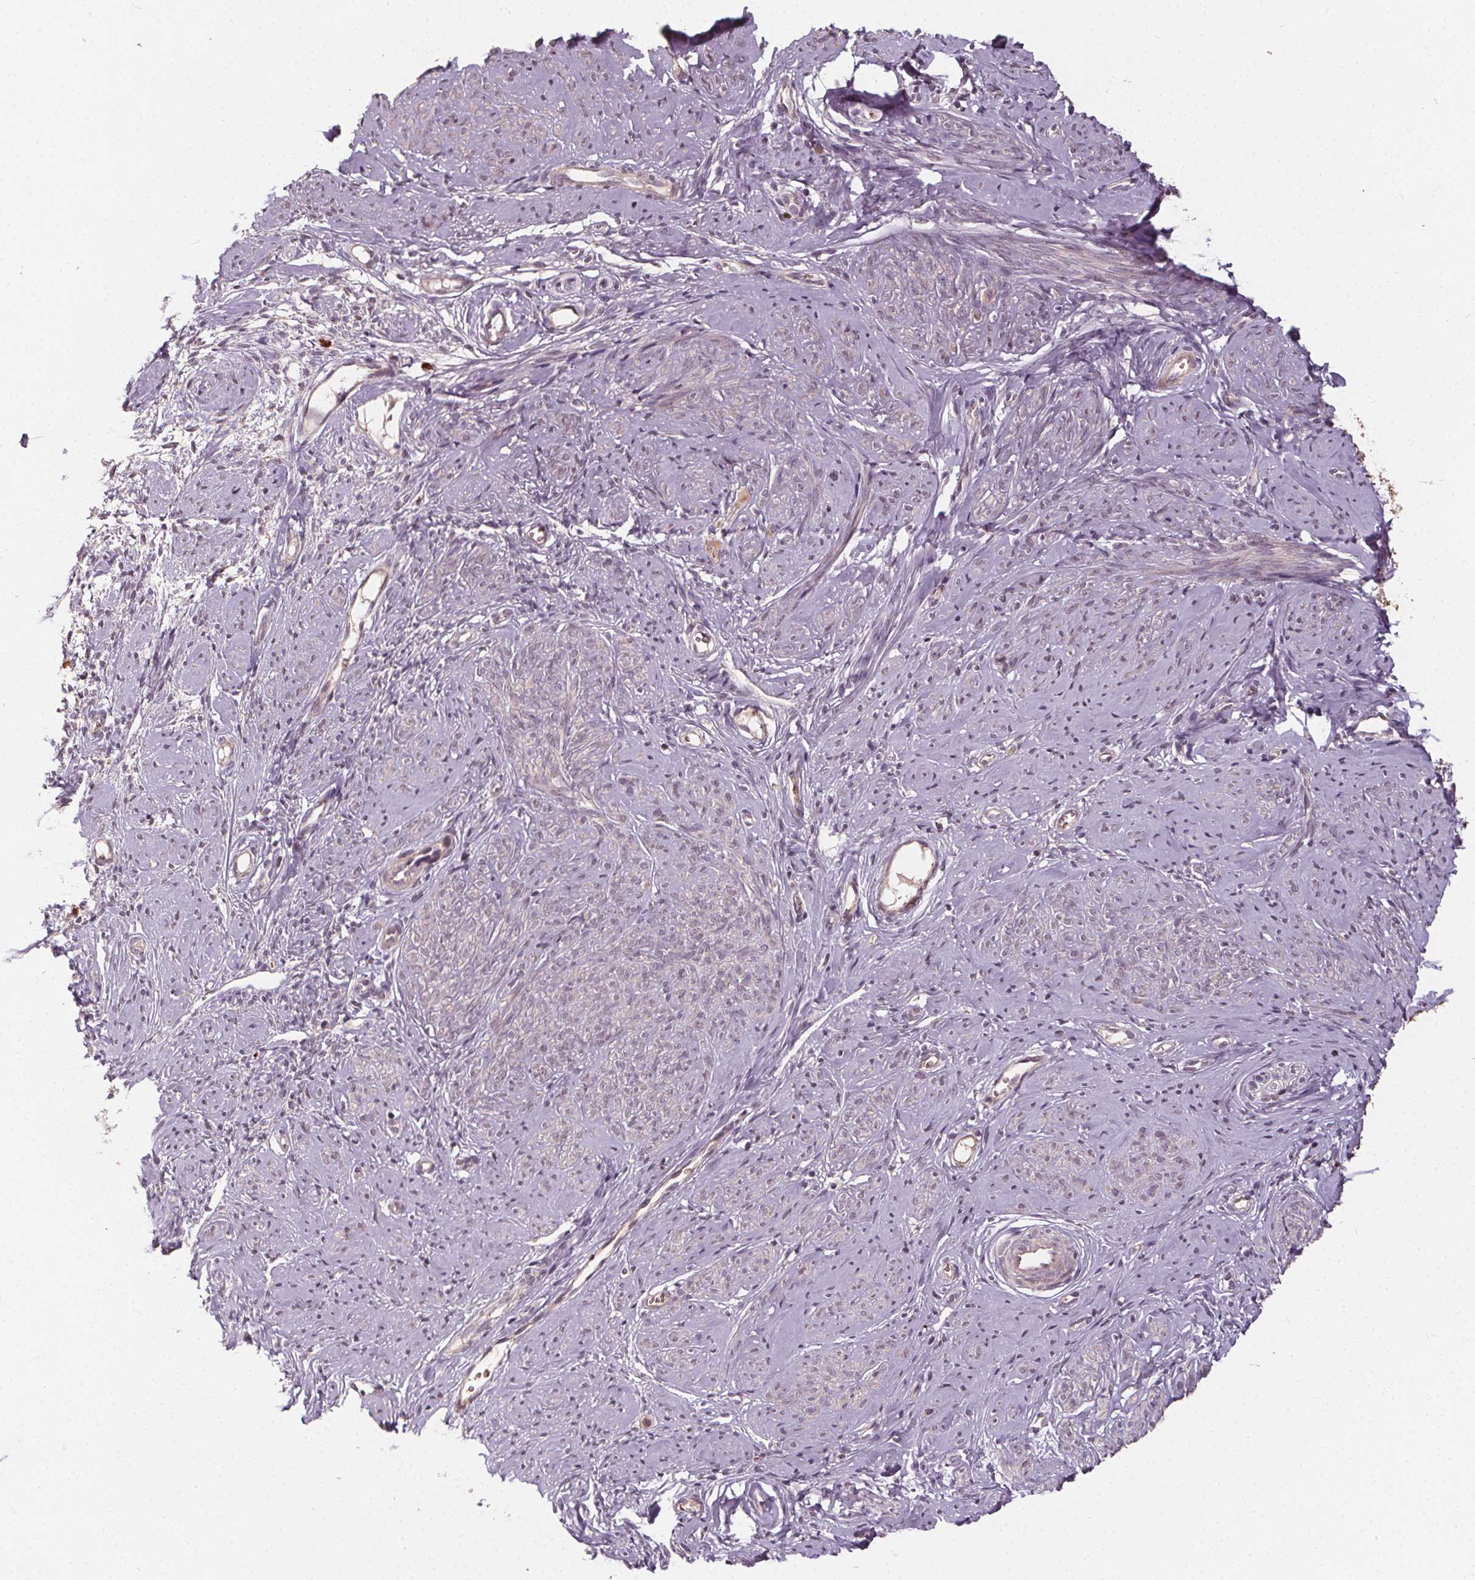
{"staining": {"intensity": "negative", "quantity": "none", "location": "none"}, "tissue": "smooth muscle", "cell_type": "Smooth muscle cells", "image_type": "normal", "snomed": [{"axis": "morphology", "description": "Normal tissue, NOS"}, {"axis": "topography", "description": "Smooth muscle"}], "caption": "A micrograph of smooth muscle stained for a protein reveals no brown staining in smooth muscle cells. (Stains: DAB IHC with hematoxylin counter stain, Microscopy: brightfield microscopy at high magnification).", "gene": "IPO13", "patient": {"sex": "female", "age": 48}}